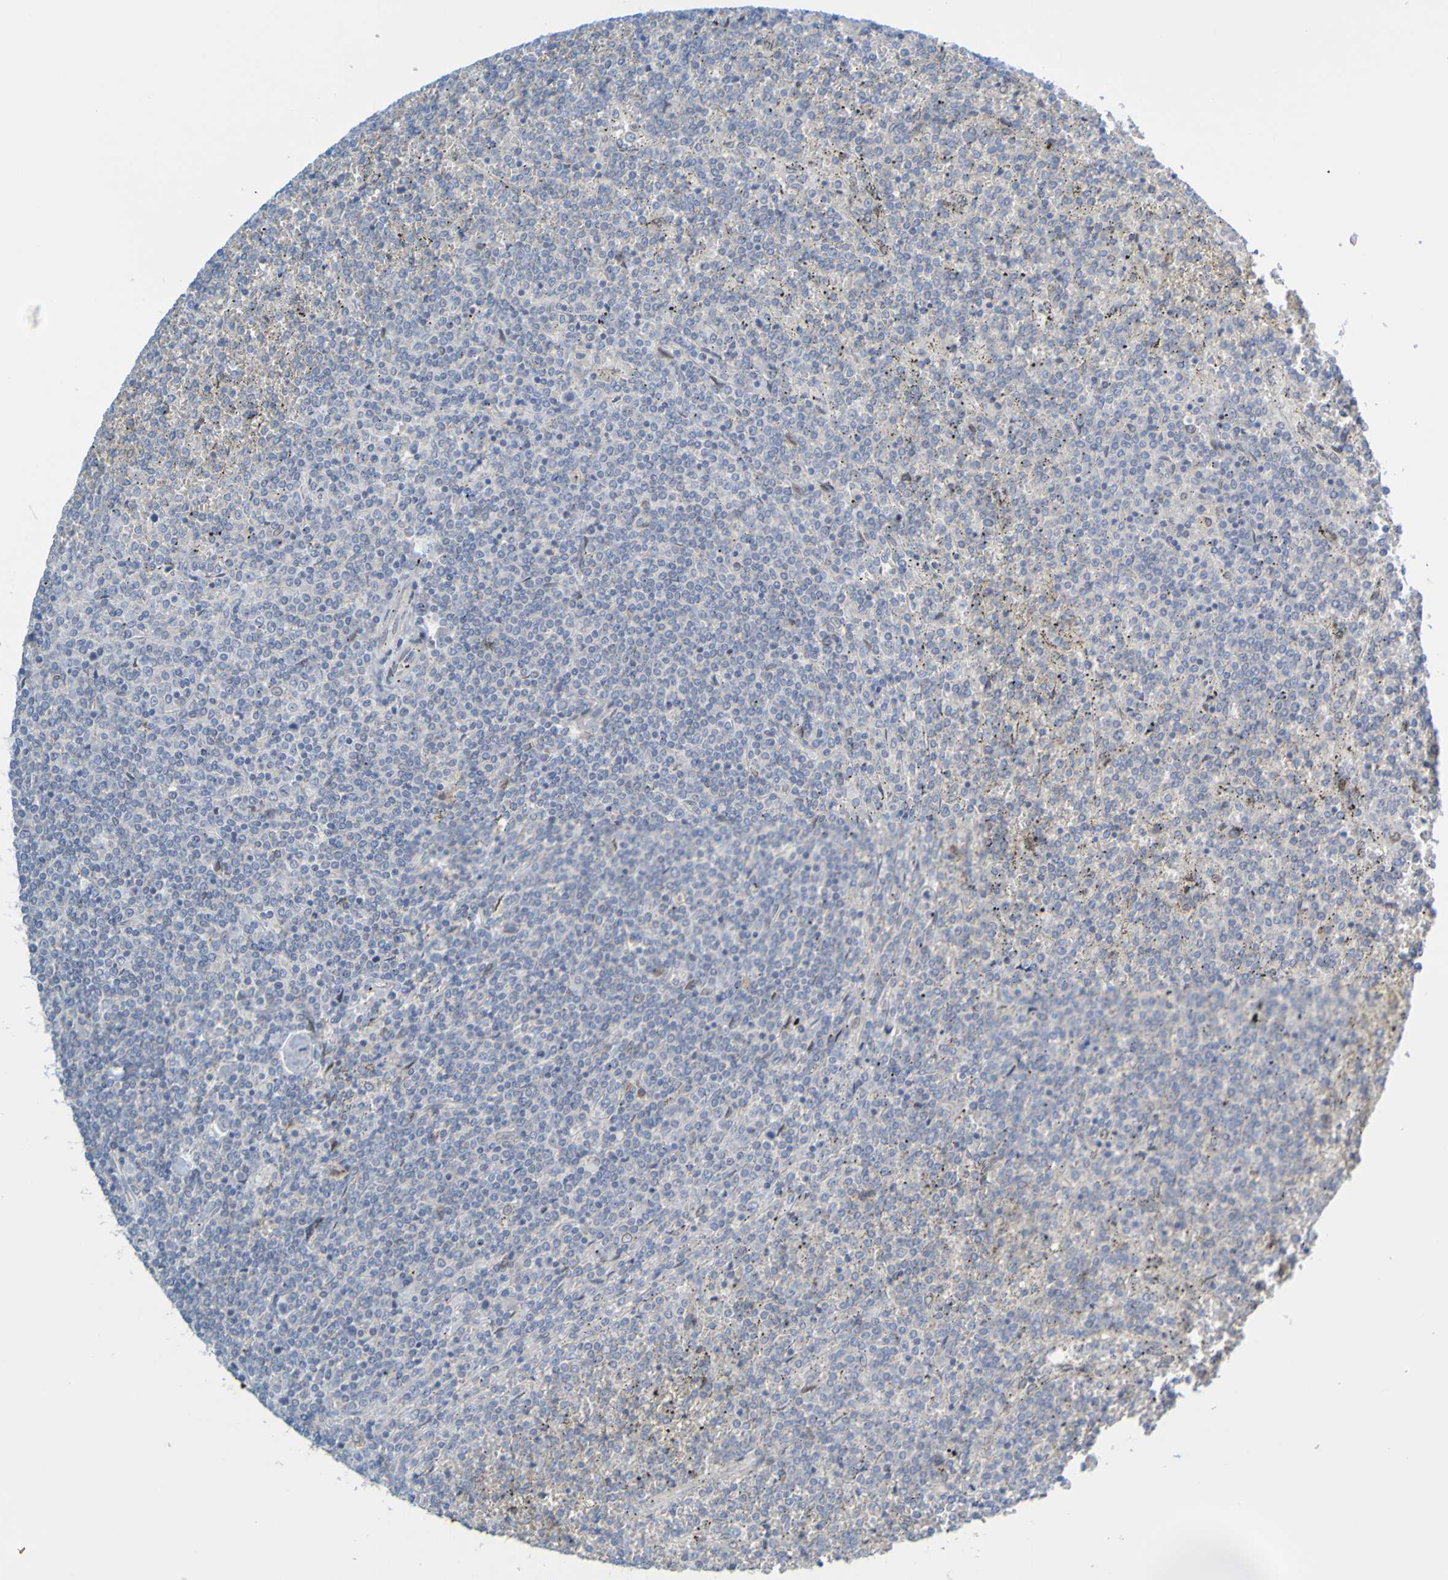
{"staining": {"intensity": "negative", "quantity": "none", "location": "none"}, "tissue": "lymphoma", "cell_type": "Tumor cells", "image_type": "cancer", "snomed": [{"axis": "morphology", "description": "Malignant lymphoma, non-Hodgkin's type, Low grade"}, {"axis": "topography", "description": "Spleen"}], "caption": "The micrograph exhibits no significant staining in tumor cells of malignant lymphoma, non-Hodgkin's type (low-grade).", "gene": "MAG", "patient": {"sex": "female", "age": 19}}